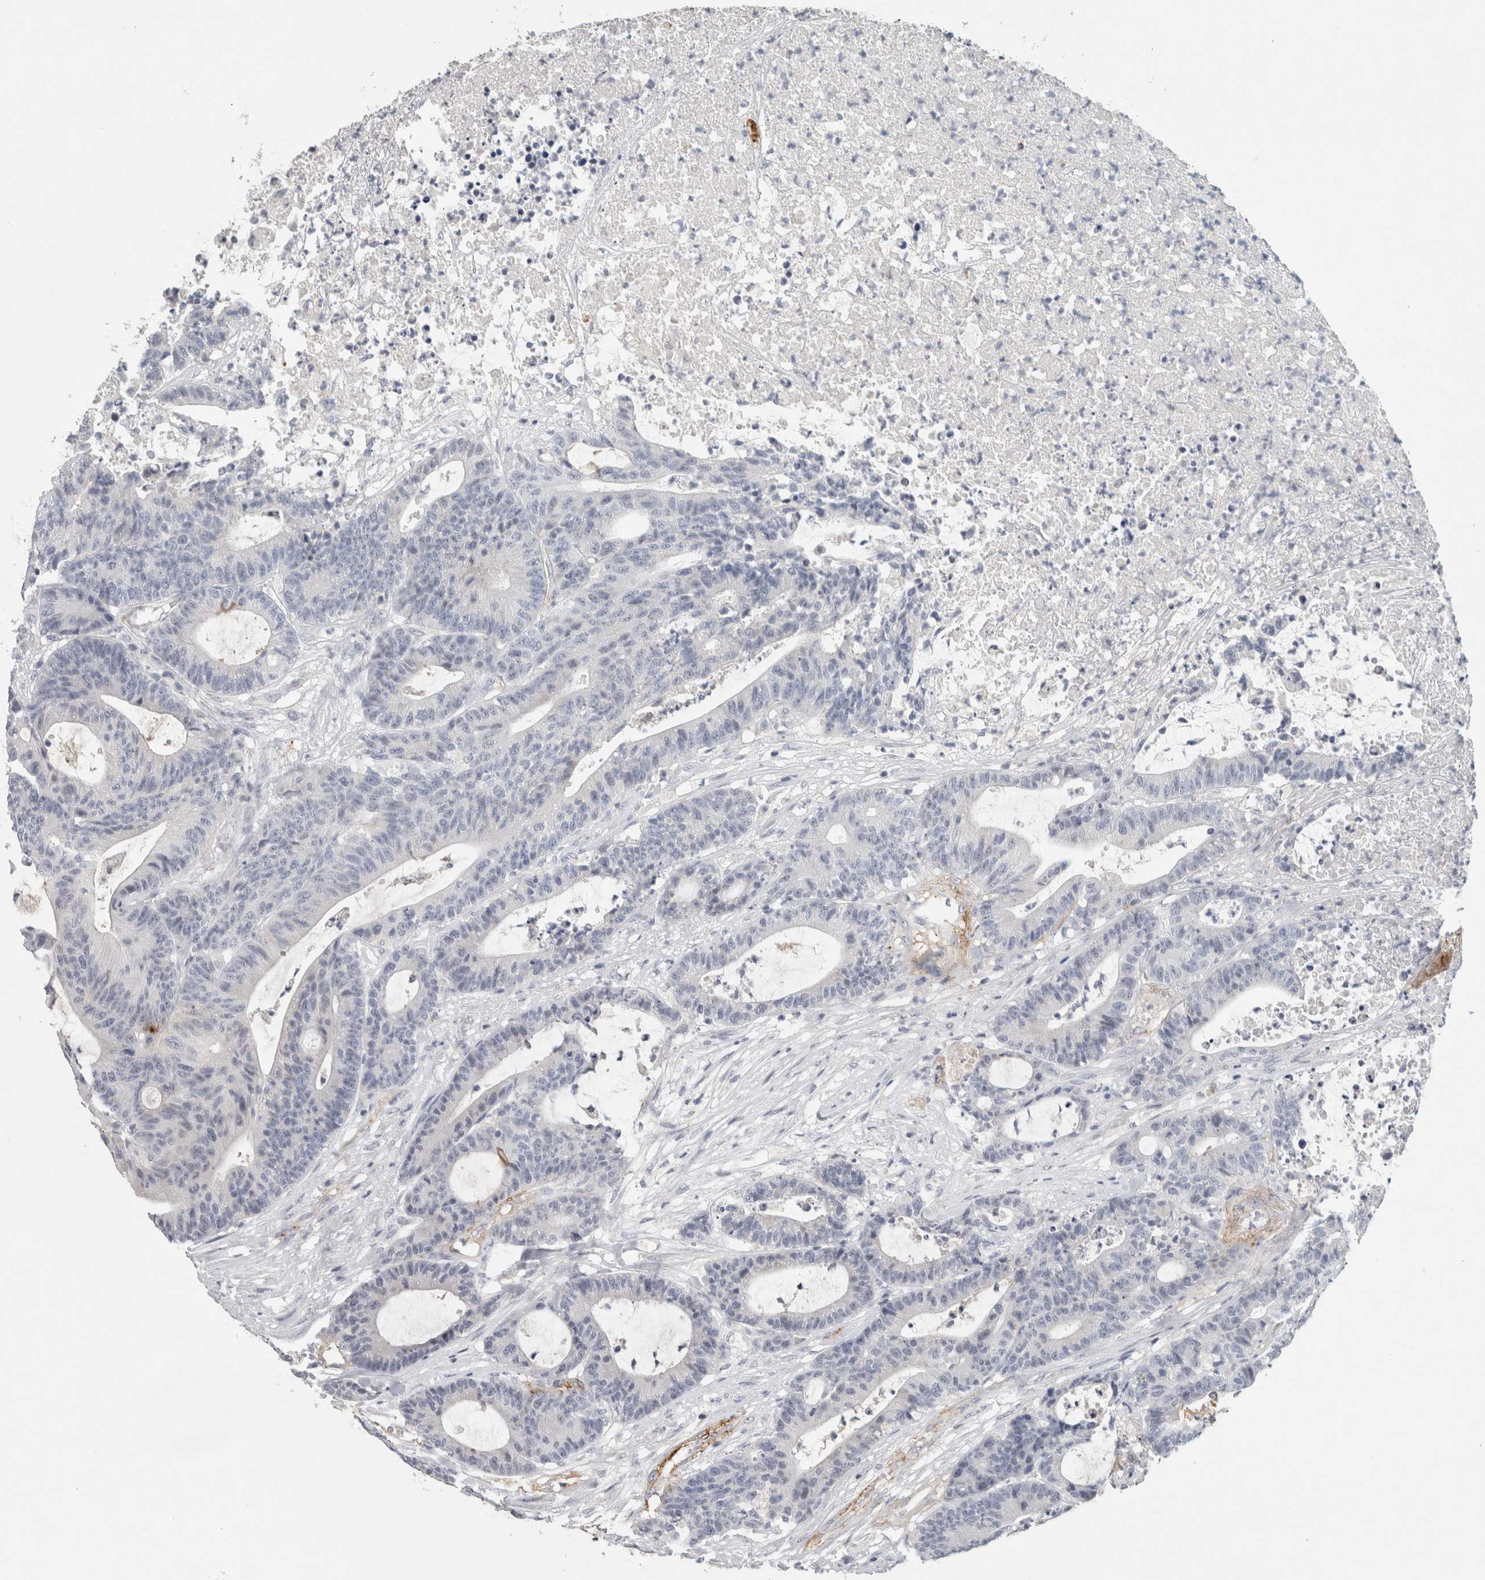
{"staining": {"intensity": "negative", "quantity": "none", "location": "none"}, "tissue": "colorectal cancer", "cell_type": "Tumor cells", "image_type": "cancer", "snomed": [{"axis": "morphology", "description": "Adenocarcinoma, NOS"}, {"axis": "topography", "description": "Colon"}], "caption": "DAB immunohistochemical staining of human adenocarcinoma (colorectal) demonstrates no significant positivity in tumor cells.", "gene": "CD36", "patient": {"sex": "female", "age": 84}}